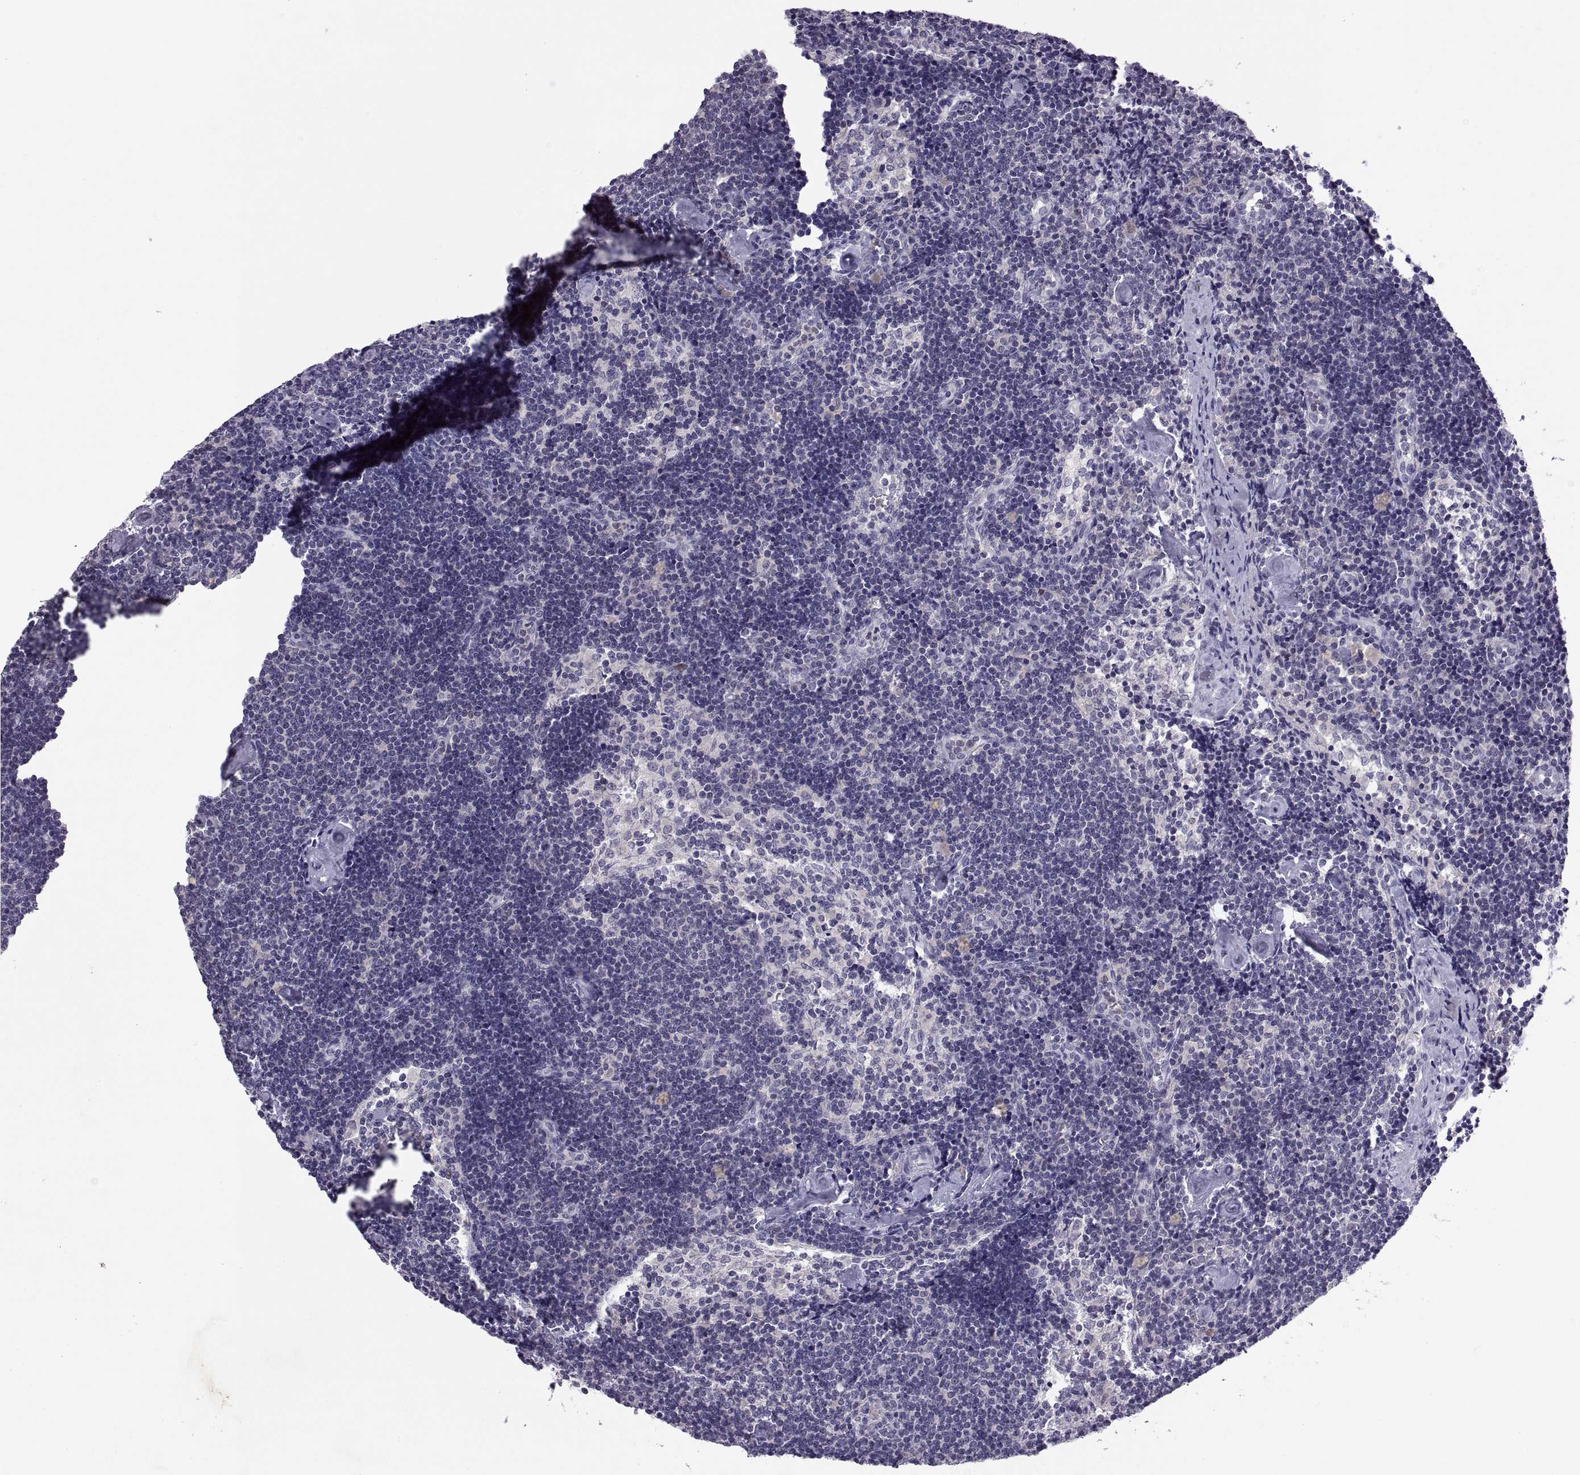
{"staining": {"intensity": "negative", "quantity": "none", "location": "none"}, "tissue": "lymph node", "cell_type": "Germinal center cells", "image_type": "normal", "snomed": [{"axis": "morphology", "description": "Normal tissue, NOS"}, {"axis": "topography", "description": "Lymph node"}], "caption": "Immunohistochemical staining of unremarkable human lymph node demonstrates no significant staining in germinal center cells.", "gene": "FGF9", "patient": {"sex": "female", "age": 42}}